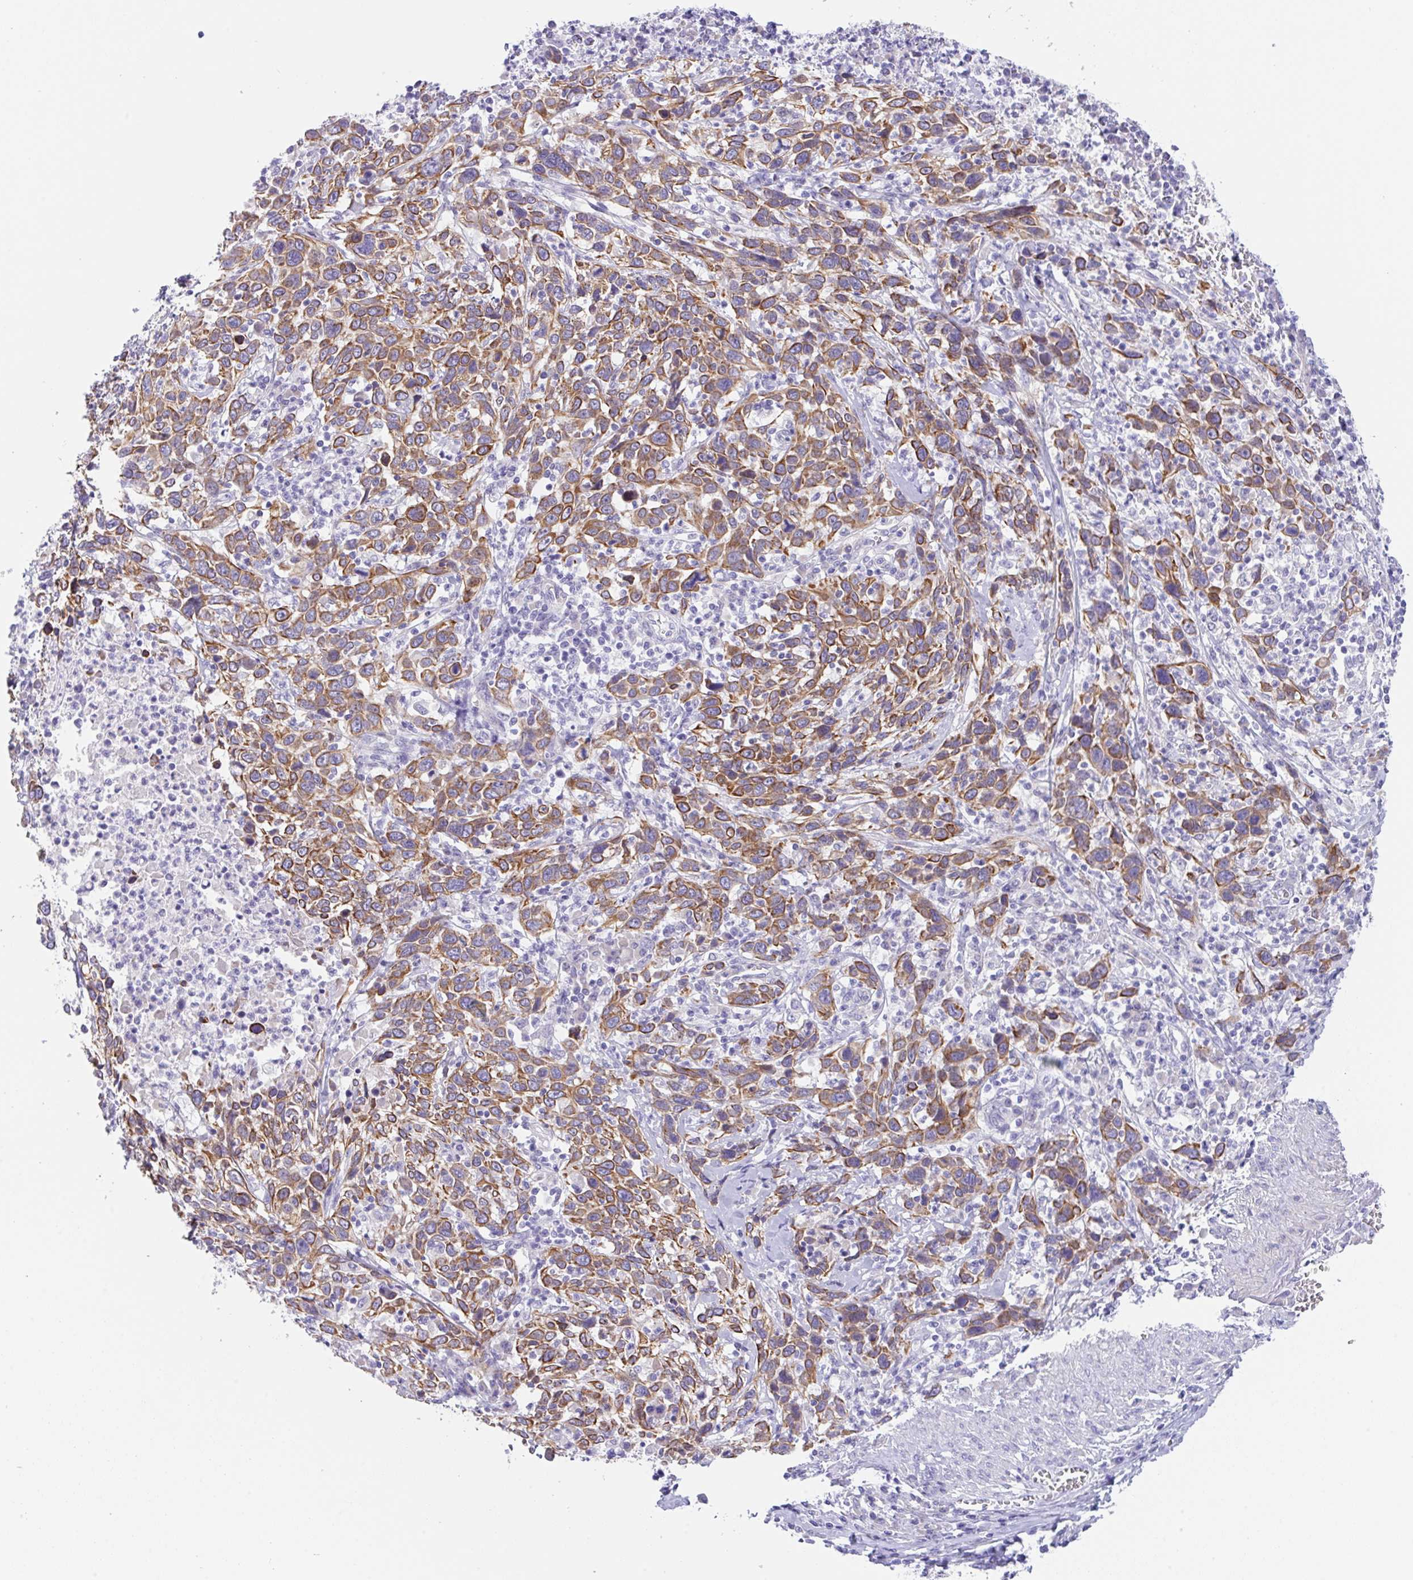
{"staining": {"intensity": "moderate", "quantity": ">75%", "location": "cytoplasmic/membranous"}, "tissue": "cervical cancer", "cell_type": "Tumor cells", "image_type": "cancer", "snomed": [{"axis": "morphology", "description": "Squamous cell carcinoma, NOS"}, {"axis": "topography", "description": "Cervix"}], "caption": "Immunohistochemical staining of human cervical squamous cell carcinoma displays medium levels of moderate cytoplasmic/membranous protein expression in approximately >75% of tumor cells. The staining was performed using DAB (3,3'-diaminobenzidine) to visualize the protein expression in brown, while the nuclei were stained in blue with hematoxylin (Magnification: 20x).", "gene": "TRAF4", "patient": {"sex": "female", "age": 46}}